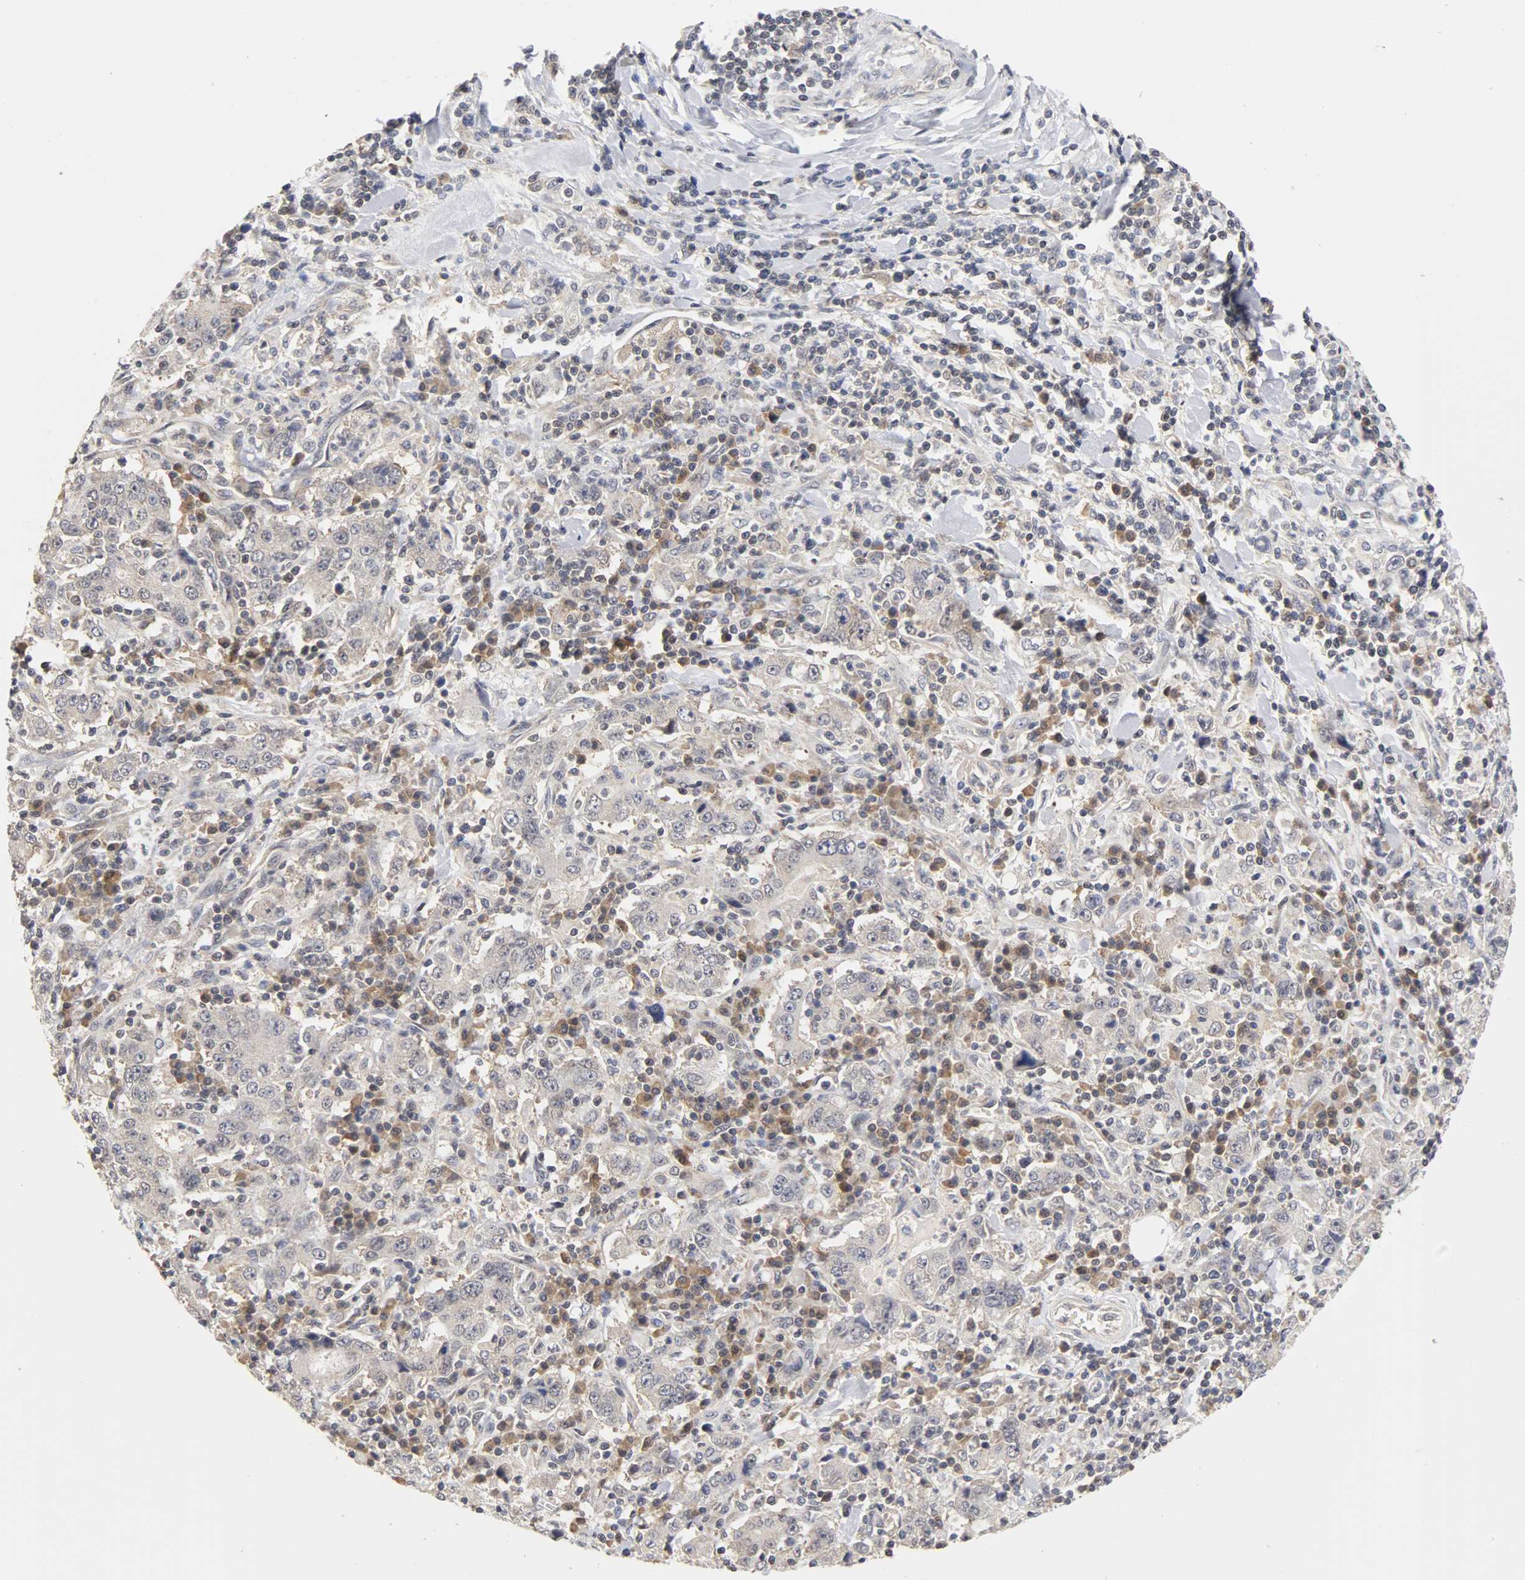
{"staining": {"intensity": "negative", "quantity": "none", "location": "none"}, "tissue": "stomach cancer", "cell_type": "Tumor cells", "image_type": "cancer", "snomed": [{"axis": "morphology", "description": "Normal tissue, NOS"}, {"axis": "morphology", "description": "Adenocarcinoma, NOS"}, {"axis": "topography", "description": "Stomach, upper"}, {"axis": "topography", "description": "Stomach"}], "caption": "Stomach cancer (adenocarcinoma) stained for a protein using immunohistochemistry shows no staining tumor cells.", "gene": "UBE2M", "patient": {"sex": "male", "age": 59}}